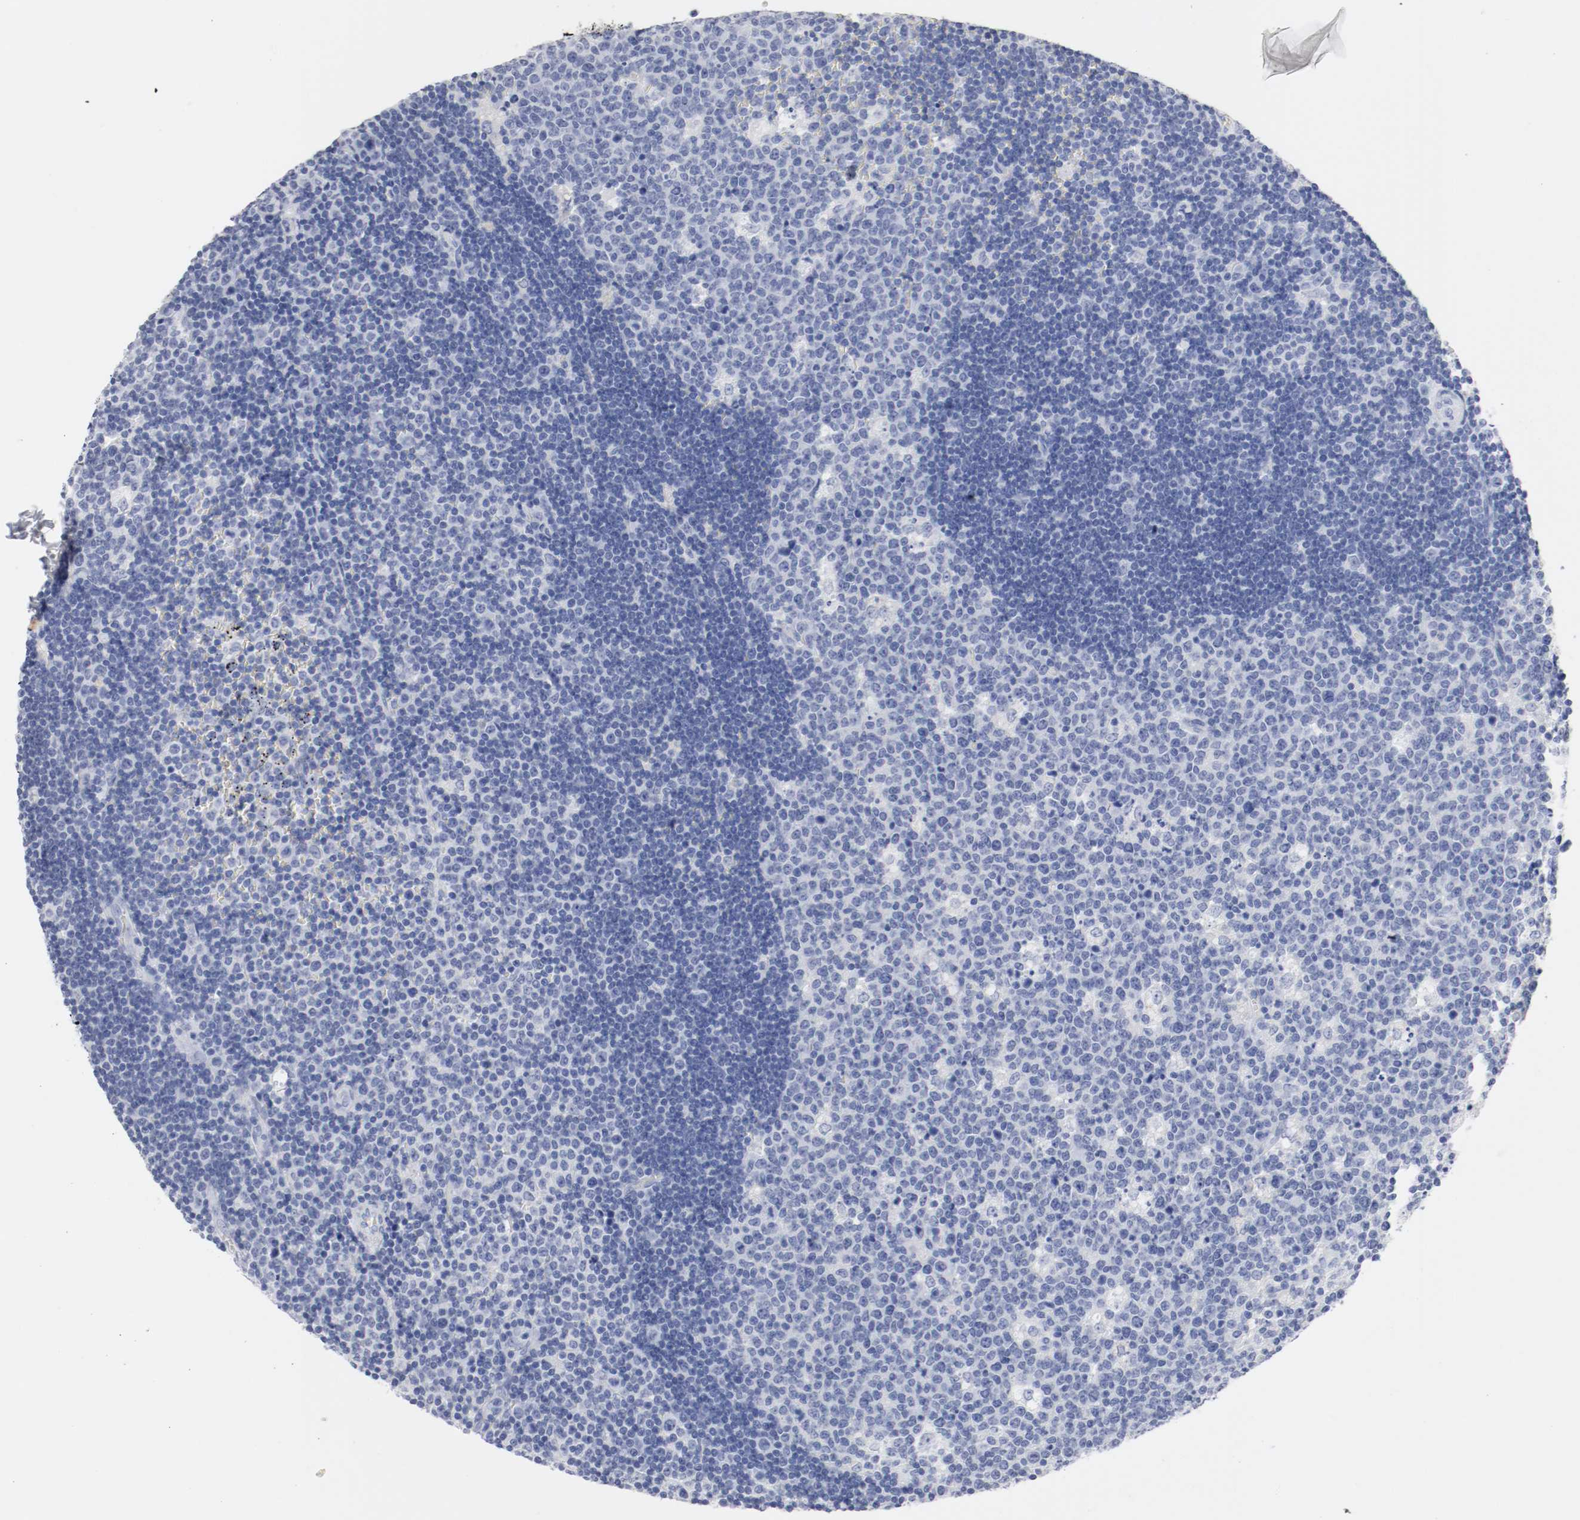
{"staining": {"intensity": "negative", "quantity": "none", "location": "none"}, "tissue": "lymph node", "cell_type": "Germinal center cells", "image_type": "normal", "snomed": [{"axis": "morphology", "description": "Normal tissue, NOS"}, {"axis": "topography", "description": "Lymph node"}, {"axis": "topography", "description": "Salivary gland"}], "caption": "Germinal center cells show no significant positivity in normal lymph node.", "gene": "GAD1", "patient": {"sex": "male", "age": 8}}